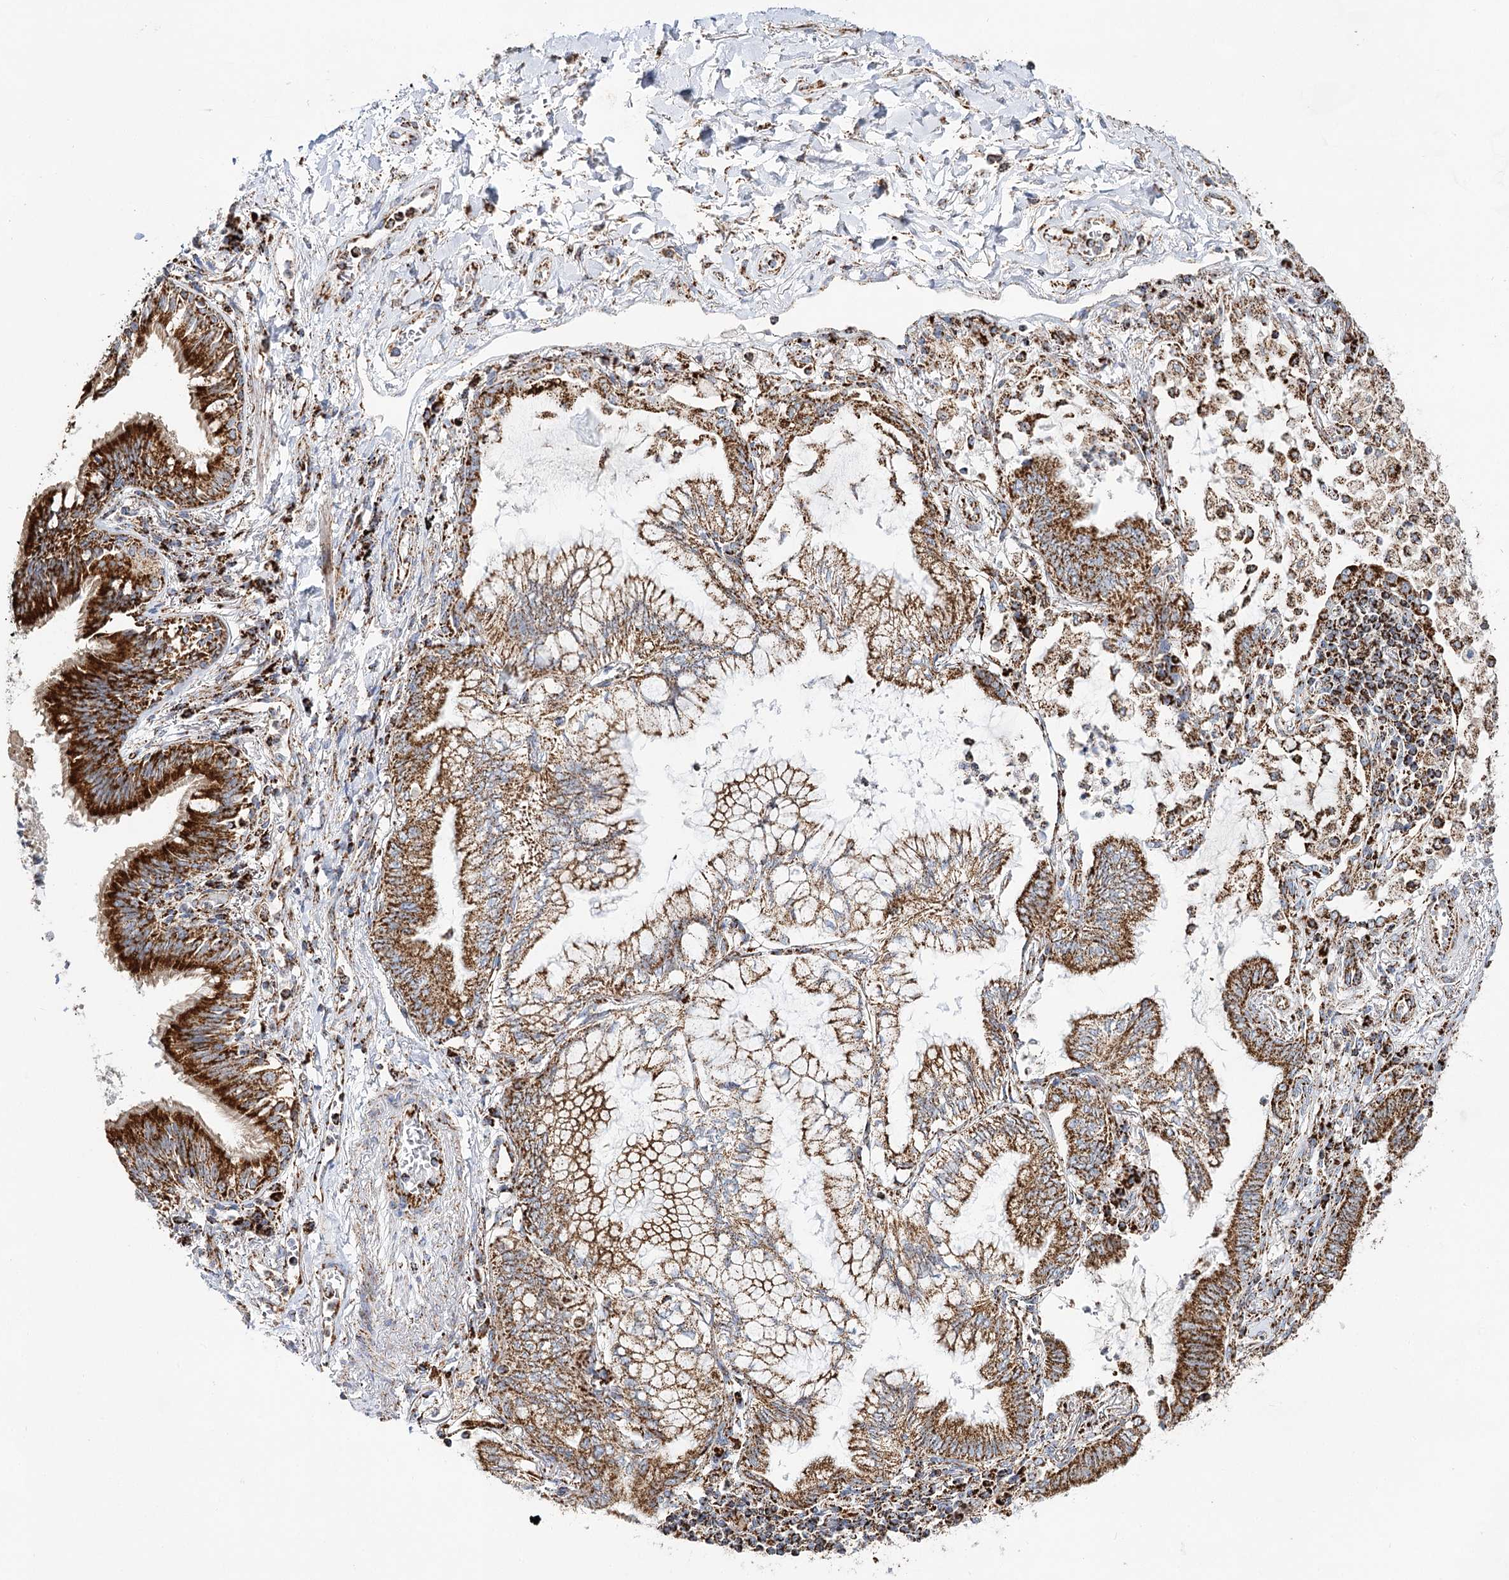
{"staining": {"intensity": "moderate", "quantity": ">75%", "location": "cytoplasmic/membranous"}, "tissue": "lung cancer", "cell_type": "Tumor cells", "image_type": "cancer", "snomed": [{"axis": "morphology", "description": "Adenocarcinoma, NOS"}, {"axis": "topography", "description": "Lung"}], "caption": "The micrograph reveals immunohistochemical staining of adenocarcinoma (lung). There is moderate cytoplasmic/membranous expression is identified in about >75% of tumor cells. Using DAB (brown) and hematoxylin (blue) stains, captured at high magnification using brightfield microscopy.", "gene": "NADK2", "patient": {"sex": "female", "age": 70}}